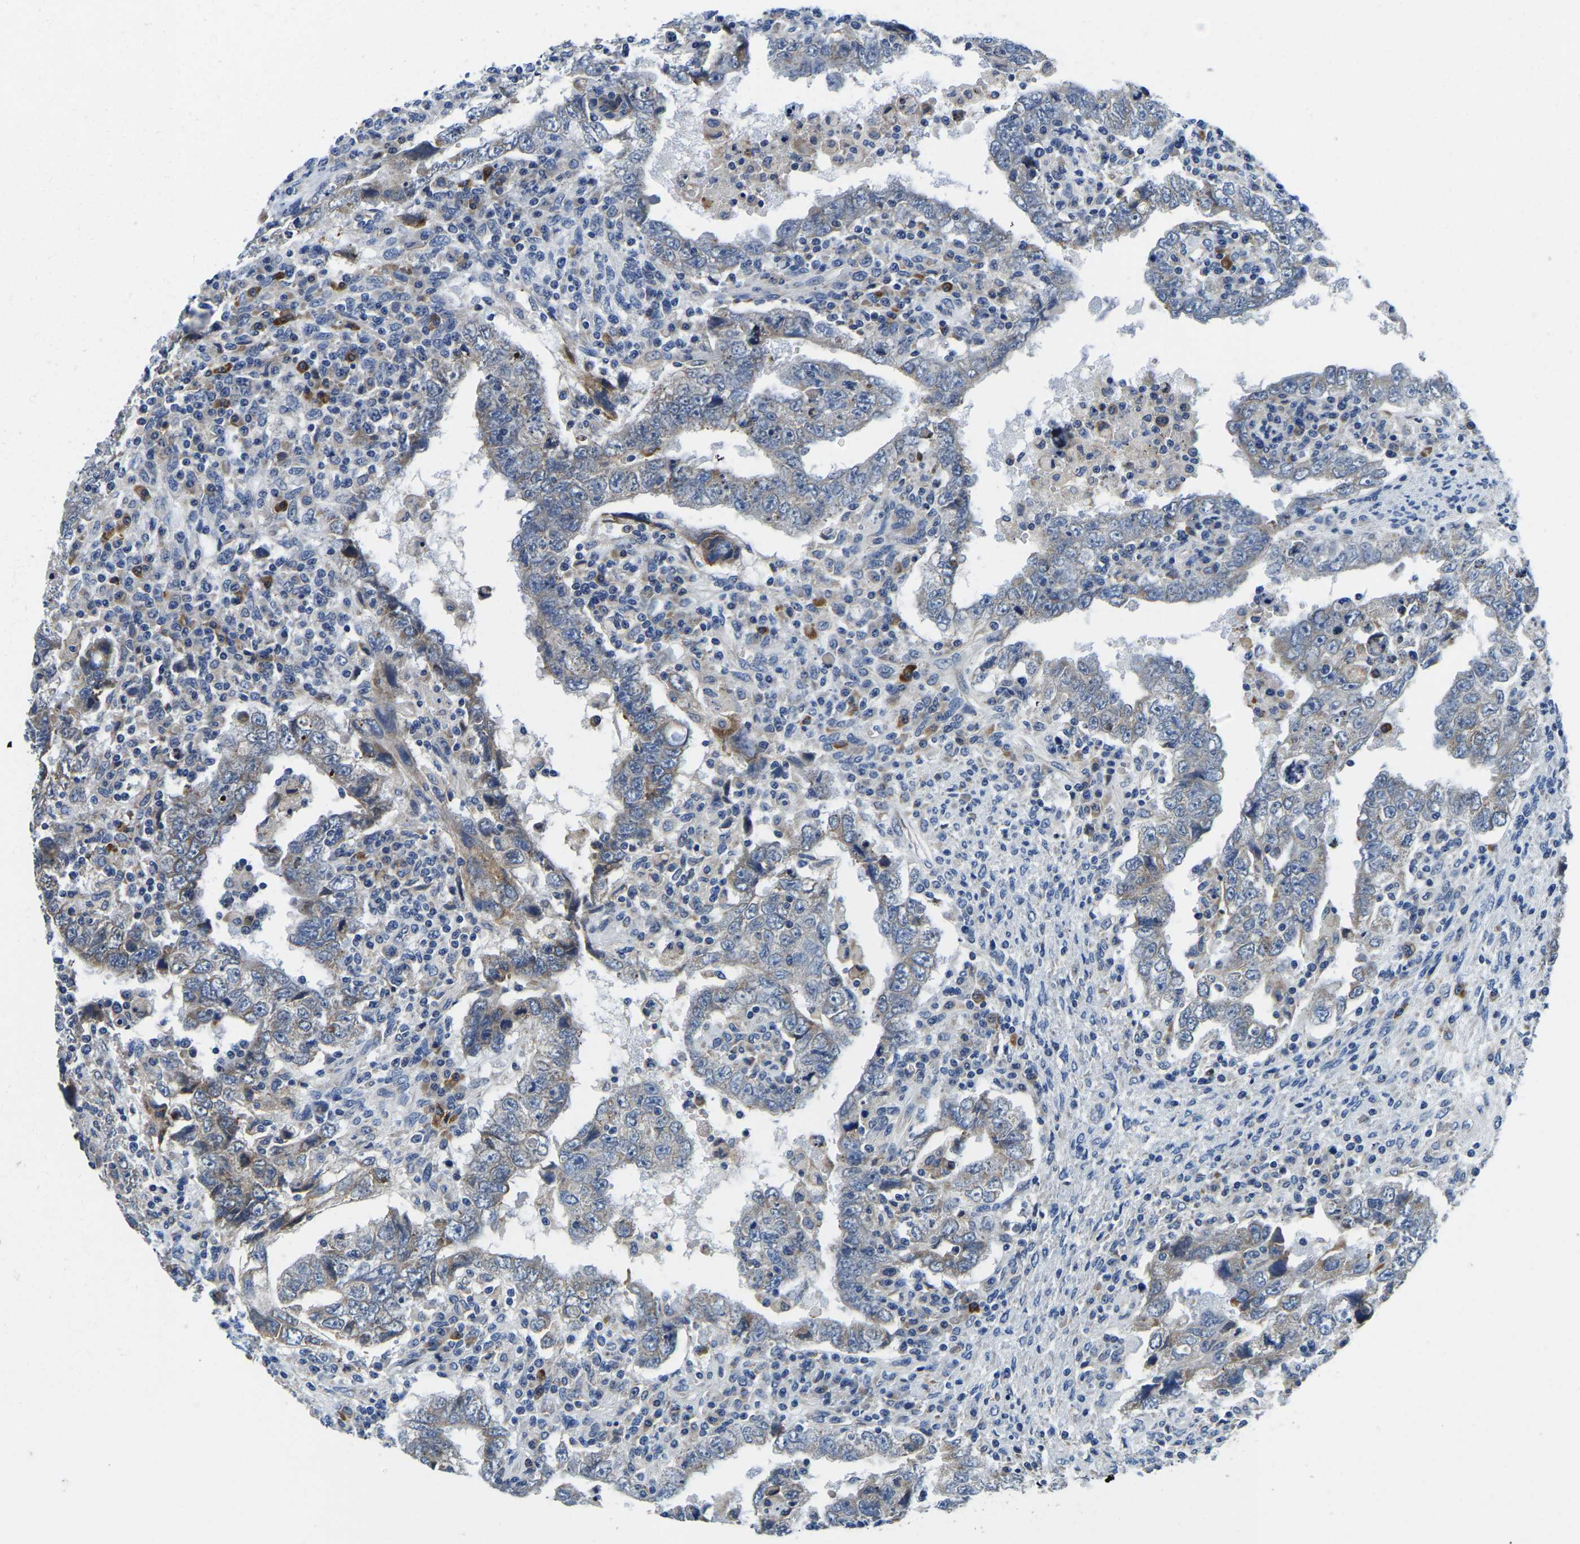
{"staining": {"intensity": "weak", "quantity": "<25%", "location": "cytoplasmic/membranous"}, "tissue": "testis cancer", "cell_type": "Tumor cells", "image_type": "cancer", "snomed": [{"axis": "morphology", "description": "Carcinoma, Embryonal, NOS"}, {"axis": "topography", "description": "Testis"}], "caption": "A micrograph of human testis cancer (embryonal carcinoma) is negative for staining in tumor cells.", "gene": "LIAS", "patient": {"sex": "male", "age": 26}}